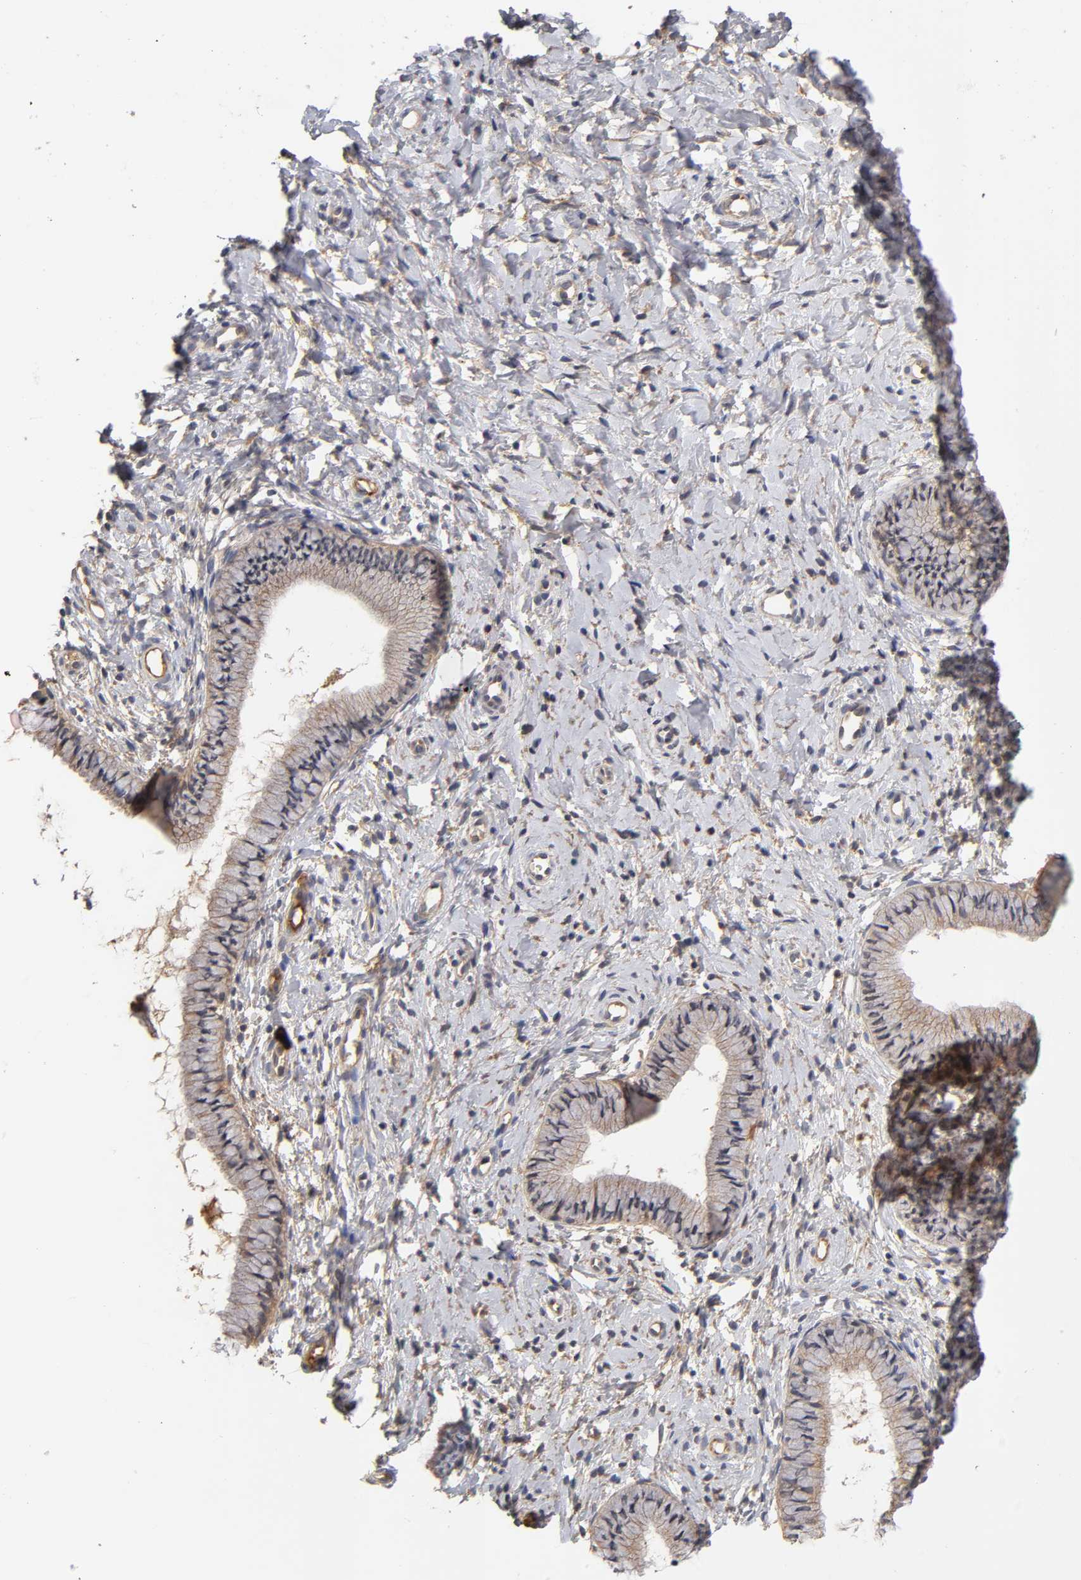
{"staining": {"intensity": "moderate", "quantity": ">75%", "location": "cytoplasmic/membranous"}, "tissue": "cervix", "cell_type": "Glandular cells", "image_type": "normal", "snomed": [{"axis": "morphology", "description": "Normal tissue, NOS"}, {"axis": "topography", "description": "Cervix"}], "caption": "Immunohistochemical staining of unremarkable human cervix exhibits >75% levels of moderate cytoplasmic/membranous protein positivity in about >75% of glandular cells.", "gene": "RPS29", "patient": {"sex": "female", "age": 46}}